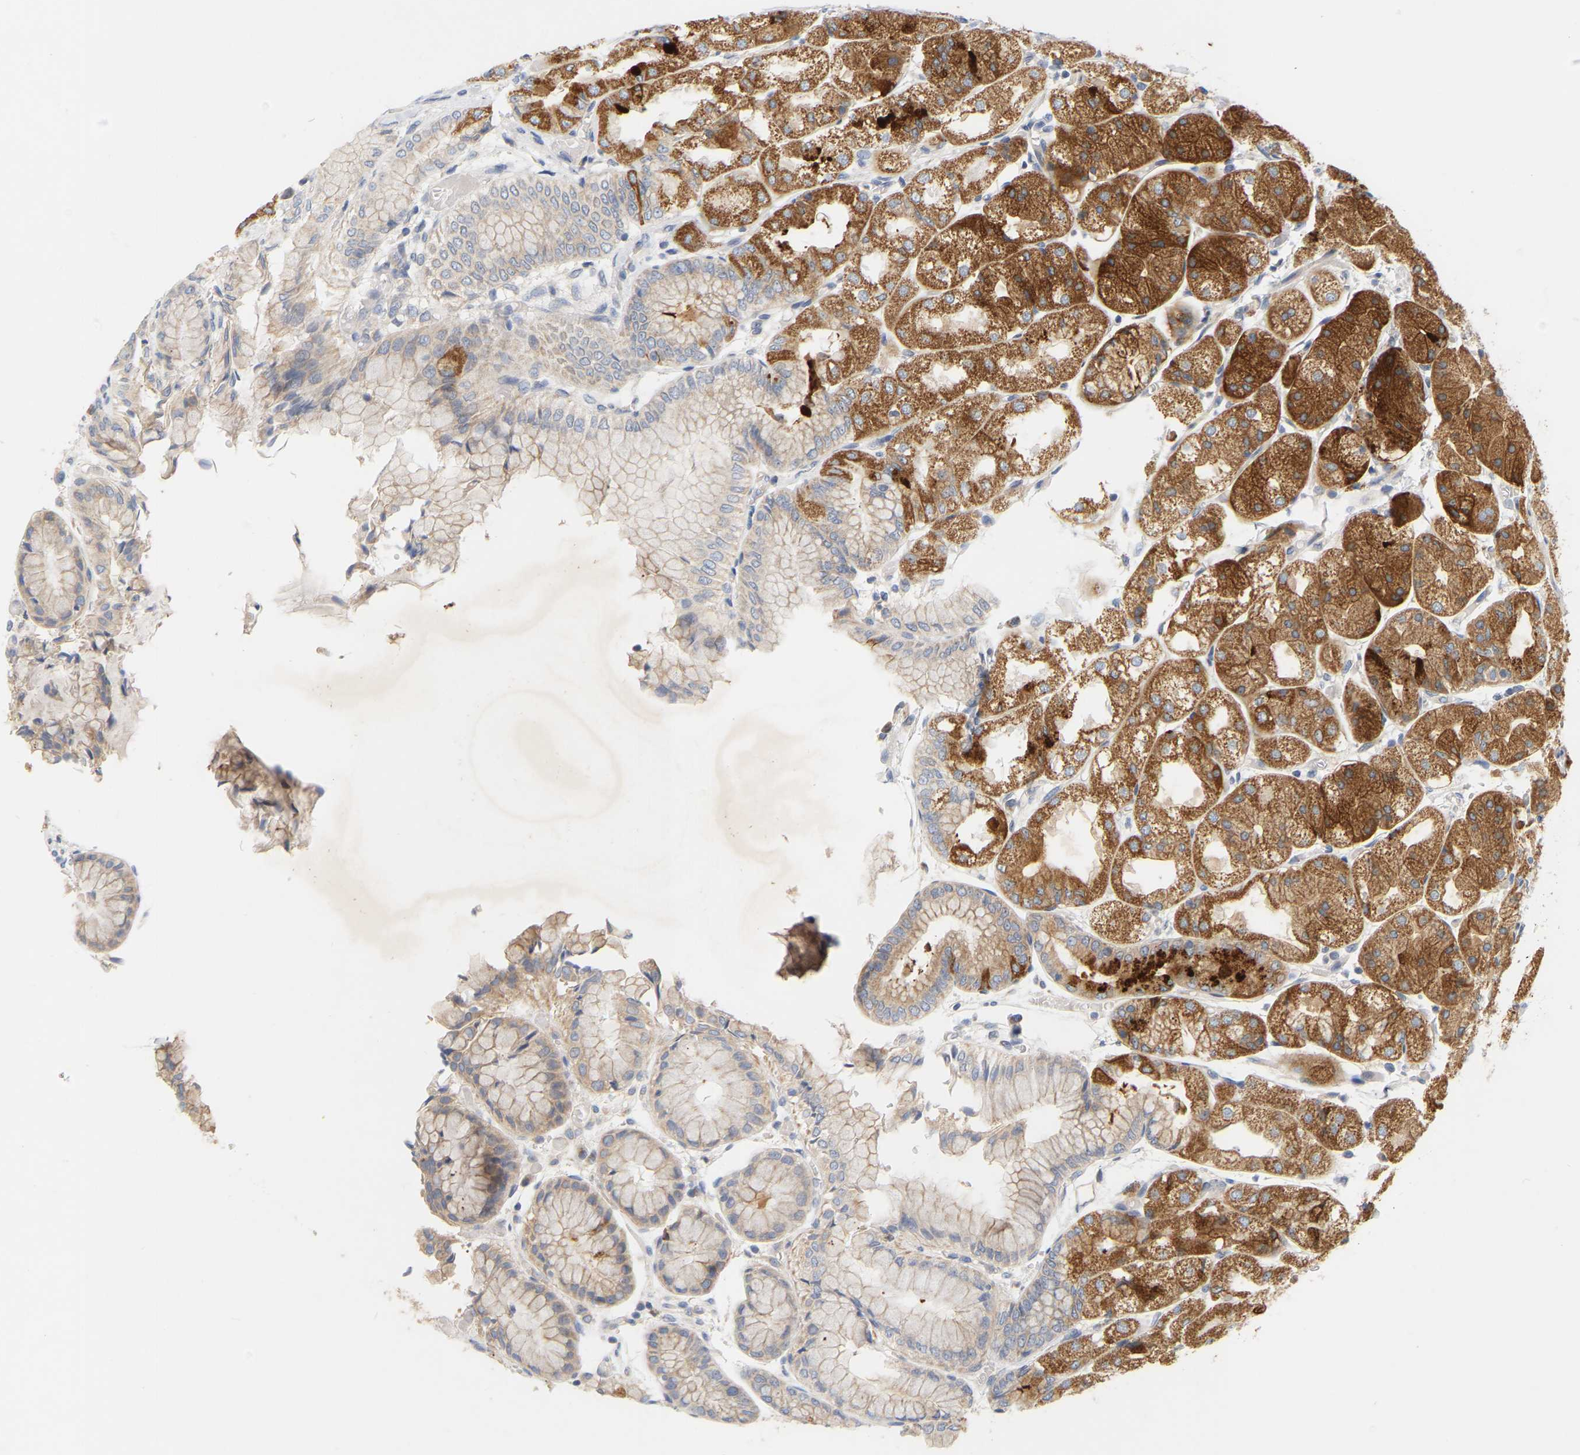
{"staining": {"intensity": "moderate", "quantity": ">75%", "location": "cytoplasmic/membranous"}, "tissue": "stomach", "cell_type": "Glandular cells", "image_type": "normal", "snomed": [{"axis": "morphology", "description": "Normal tissue, NOS"}, {"axis": "topography", "description": "Stomach, upper"}], "caption": "Protein expression analysis of benign stomach demonstrates moderate cytoplasmic/membranous staining in about >75% of glandular cells. (DAB IHC, brown staining for protein, blue staining for nuclei).", "gene": "MINDY4", "patient": {"sex": "male", "age": 72}}